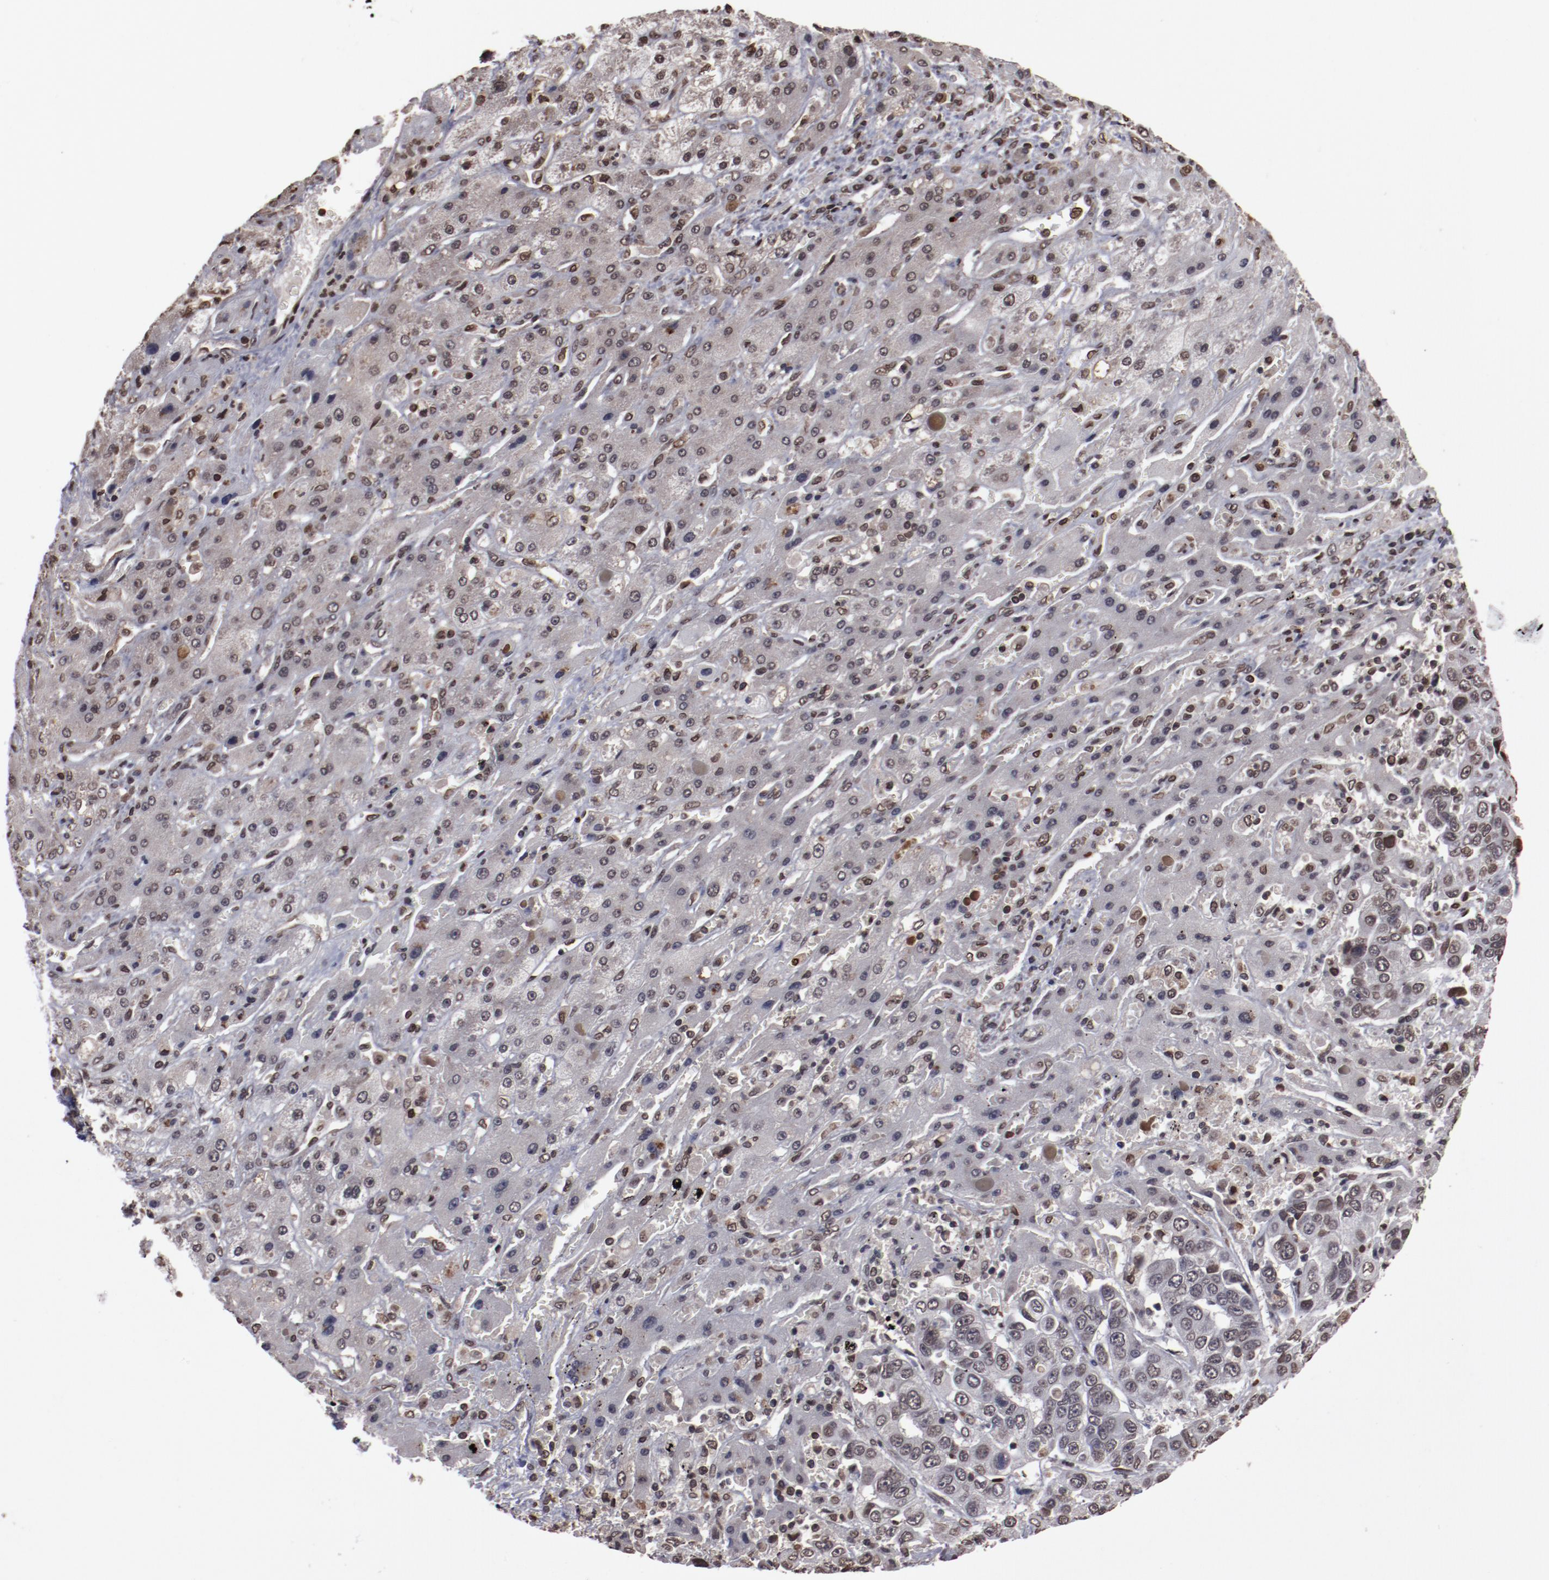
{"staining": {"intensity": "weak", "quantity": ">75%", "location": "nuclear"}, "tissue": "liver cancer", "cell_type": "Tumor cells", "image_type": "cancer", "snomed": [{"axis": "morphology", "description": "Cholangiocarcinoma"}, {"axis": "topography", "description": "Liver"}], "caption": "Brown immunohistochemical staining in liver cancer displays weak nuclear positivity in about >75% of tumor cells.", "gene": "AKT1", "patient": {"sex": "female", "age": 52}}